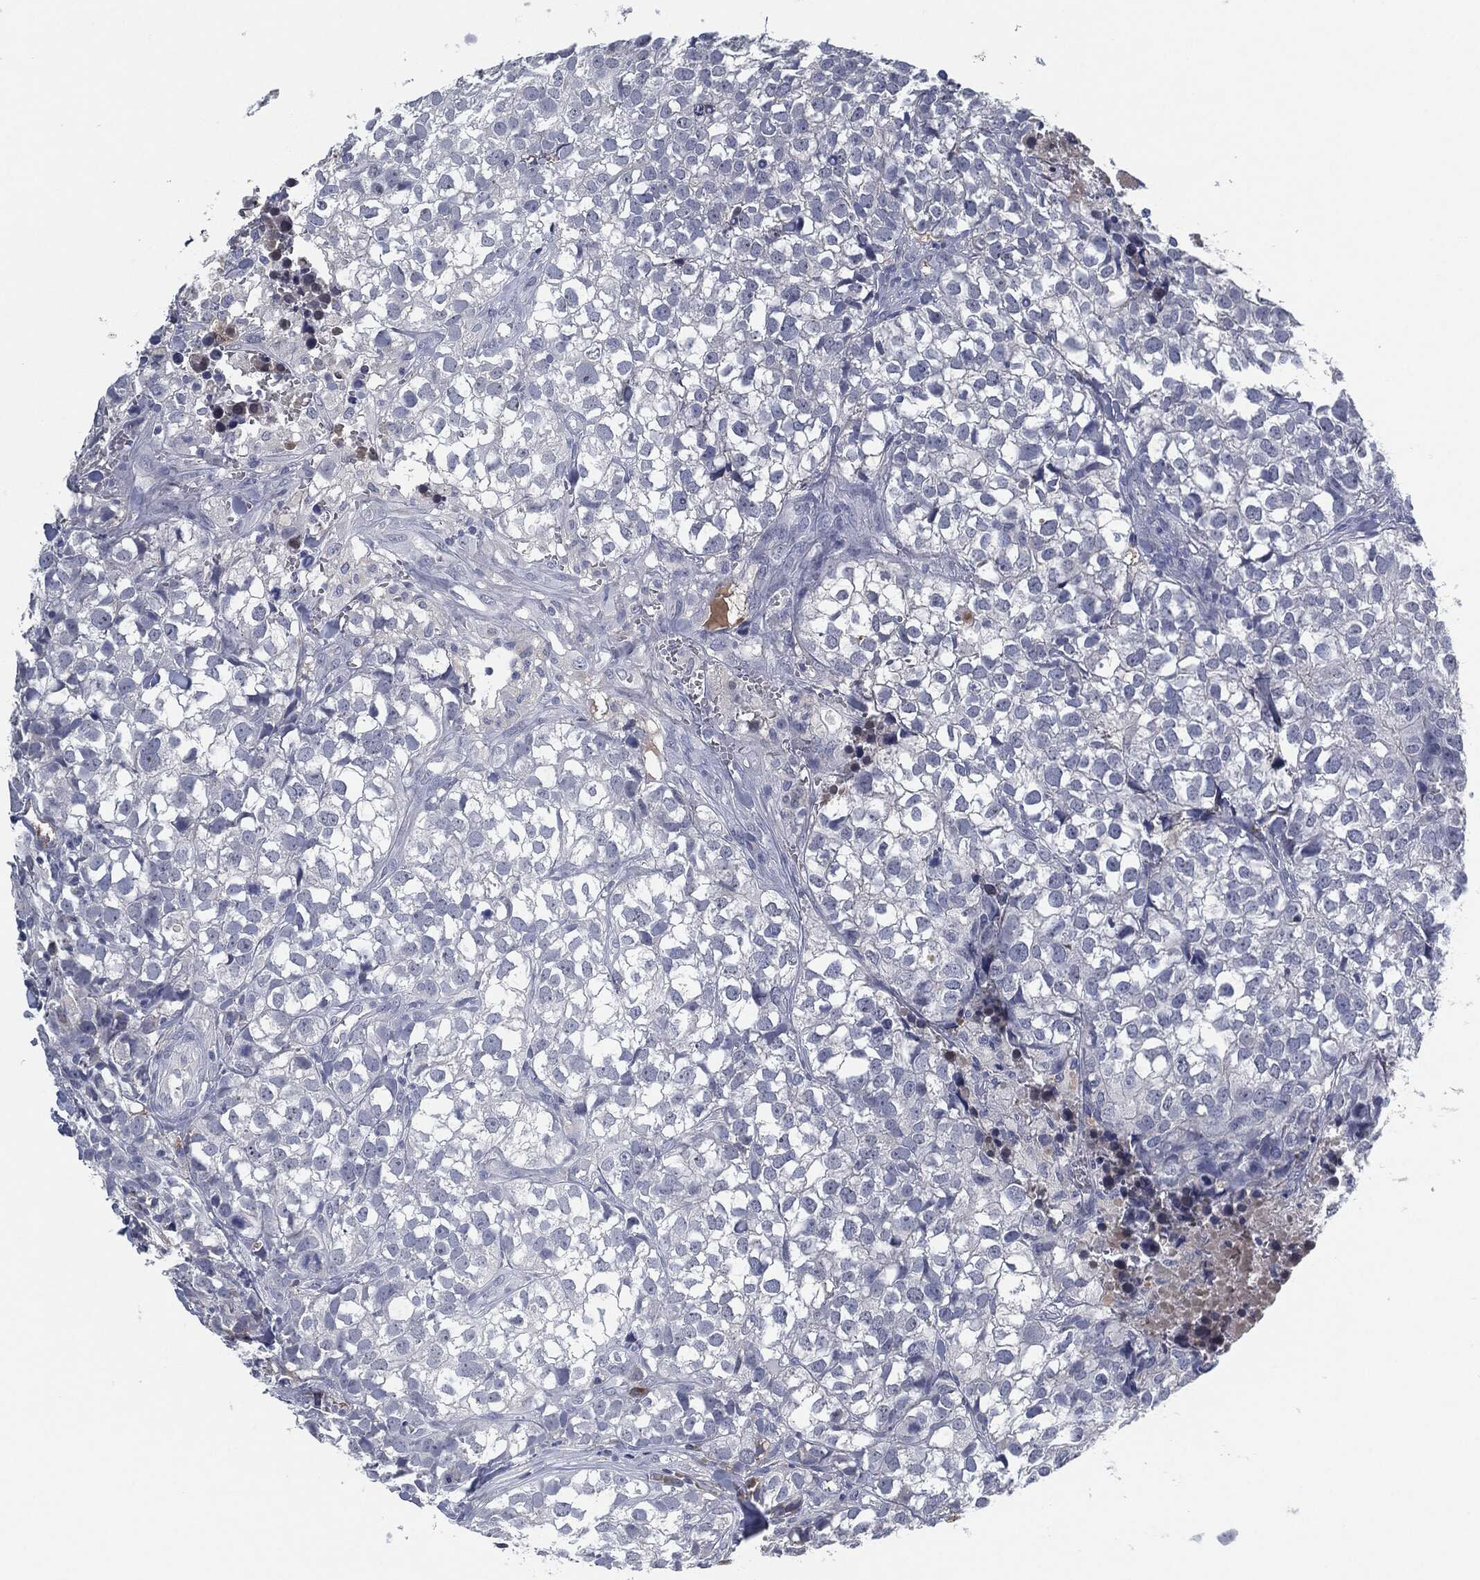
{"staining": {"intensity": "negative", "quantity": "none", "location": "none"}, "tissue": "breast cancer", "cell_type": "Tumor cells", "image_type": "cancer", "snomed": [{"axis": "morphology", "description": "Duct carcinoma"}, {"axis": "topography", "description": "Breast"}], "caption": "IHC histopathology image of human intraductal carcinoma (breast) stained for a protein (brown), which exhibits no staining in tumor cells.", "gene": "MST1", "patient": {"sex": "female", "age": 30}}